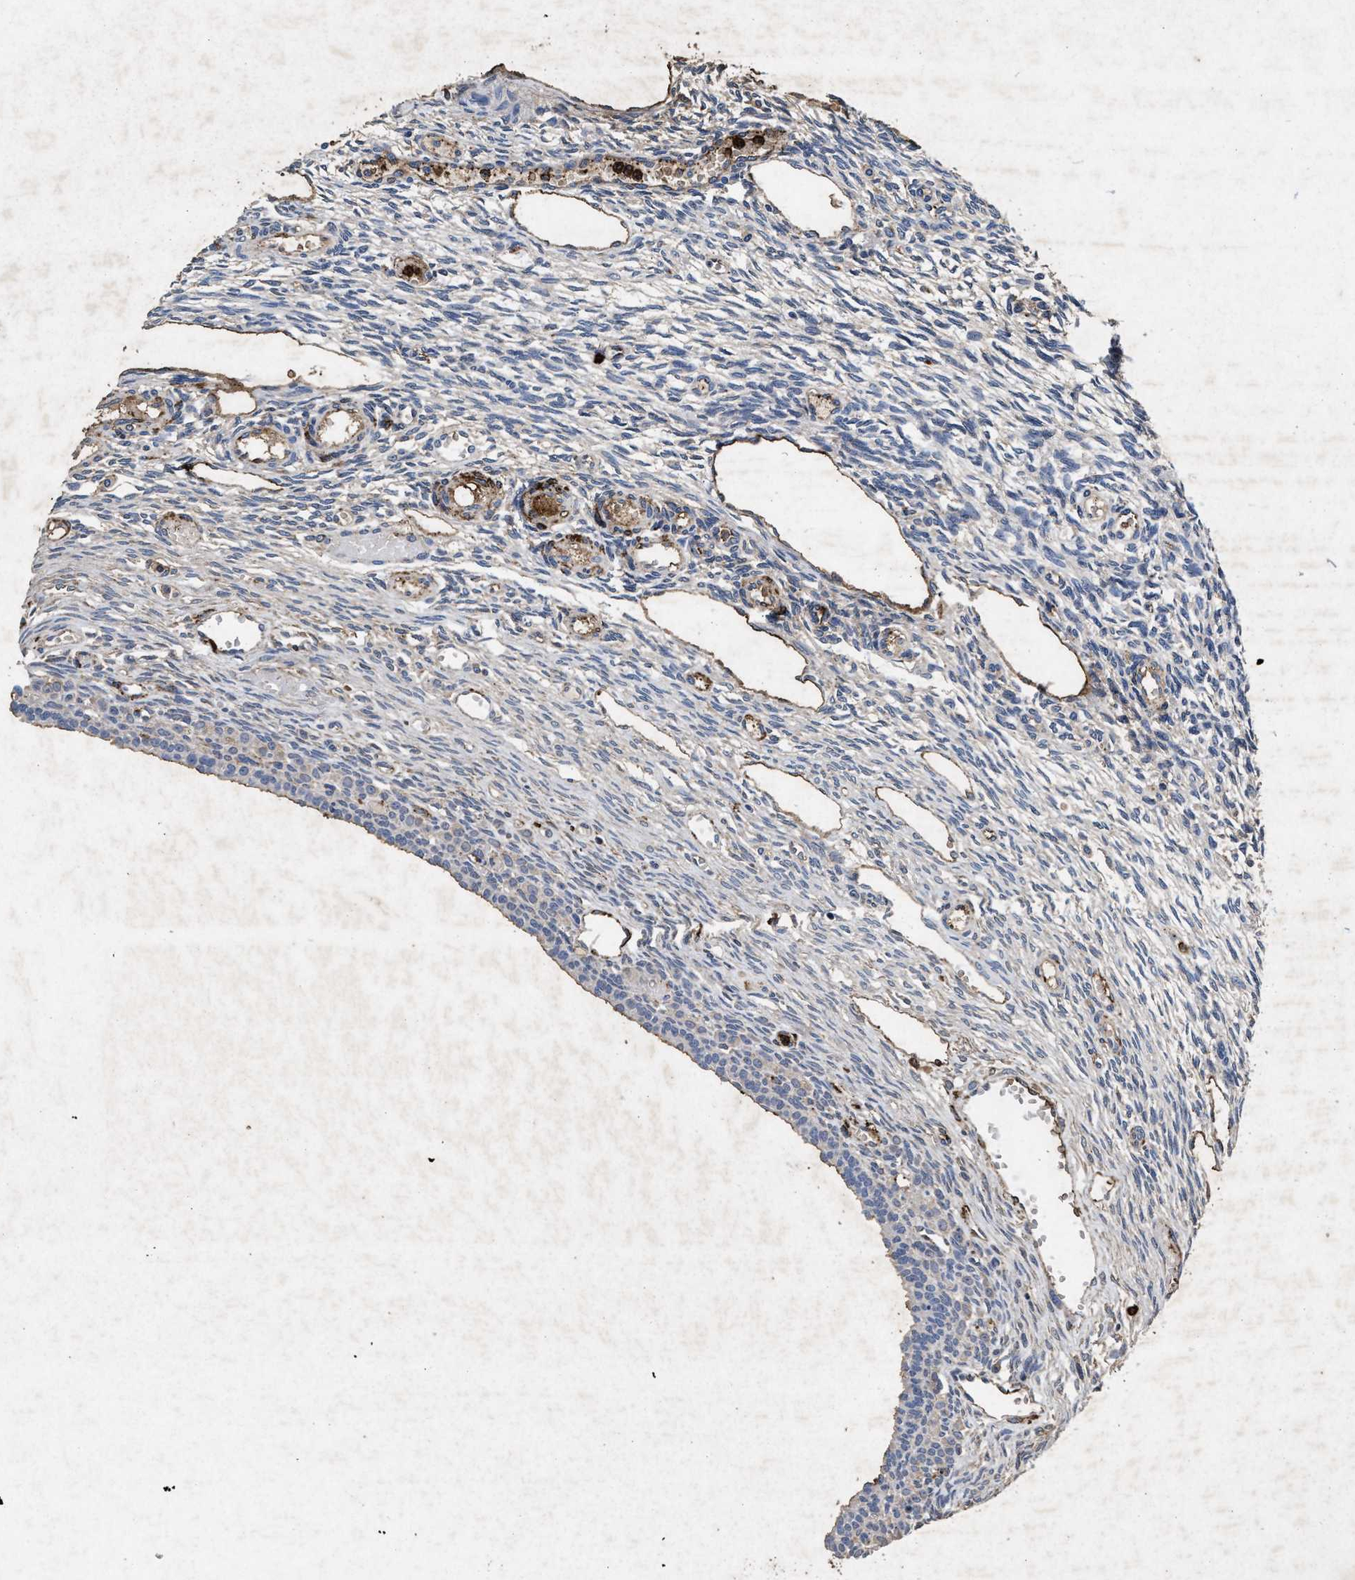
{"staining": {"intensity": "moderate", "quantity": "25%-75%", "location": "cytoplasmic/membranous"}, "tissue": "ovary", "cell_type": "Ovarian stroma cells", "image_type": "normal", "snomed": [{"axis": "morphology", "description": "Normal tissue, NOS"}, {"axis": "topography", "description": "Ovary"}], "caption": "Immunohistochemical staining of normal ovary shows 25%-75% levels of moderate cytoplasmic/membranous protein expression in about 25%-75% of ovarian stroma cells.", "gene": "LTB4R2", "patient": {"sex": "female", "age": 33}}